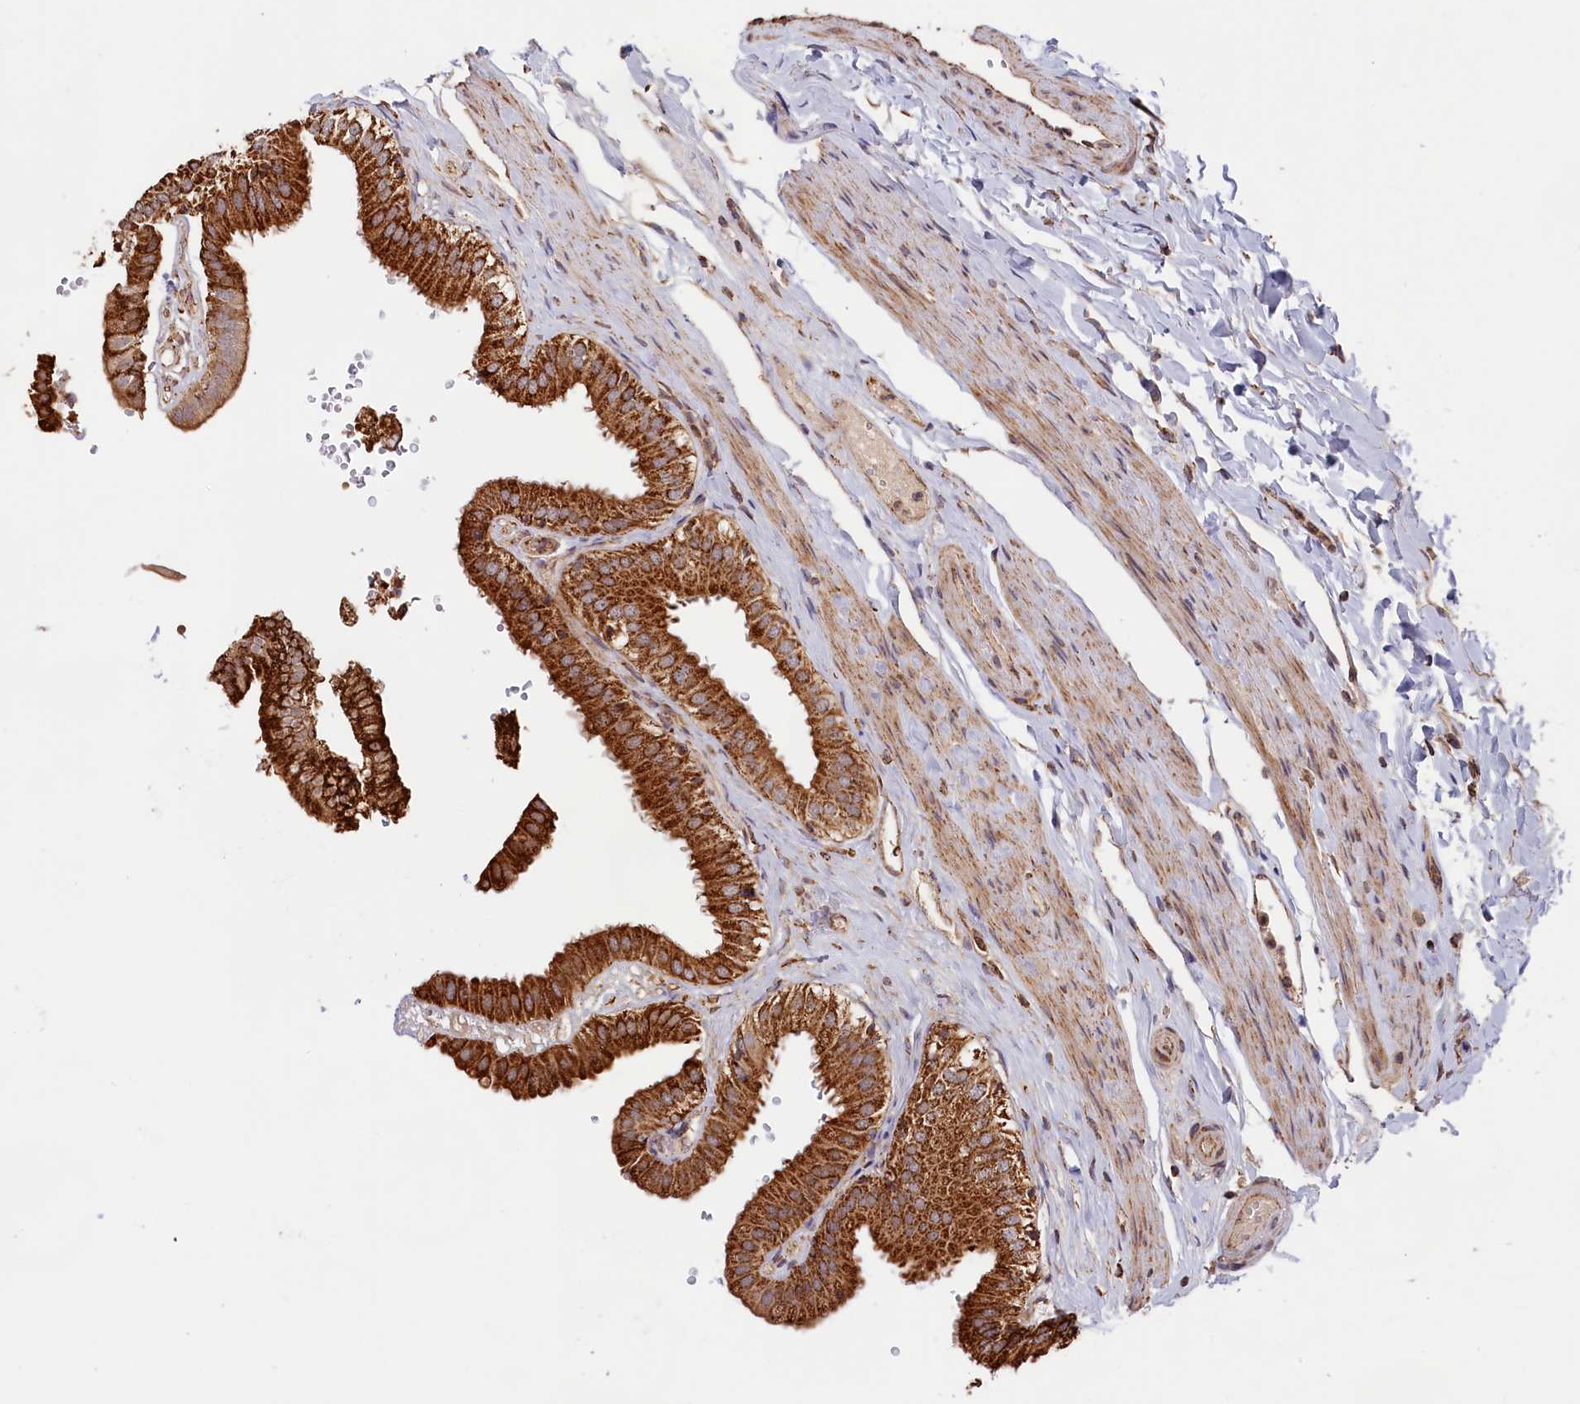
{"staining": {"intensity": "strong", "quantity": ">75%", "location": "cytoplasmic/membranous"}, "tissue": "gallbladder", "cell_type": "Glandular cells", "image_type": "normal", "snomed": [{"axis": "morphology", "description": "Normal tissue, NOS"}, {"axis": "topography", "description": "Gallbladder"}], "caption": "Gallbladder stained with DAB immunohistochemistry (IHC) displays high levels of strong cytoplasmic/membranous expression in about >75% of glandular cells.", "gene": "MACROD1", "patient": {"sex": "female", "age": 61}}